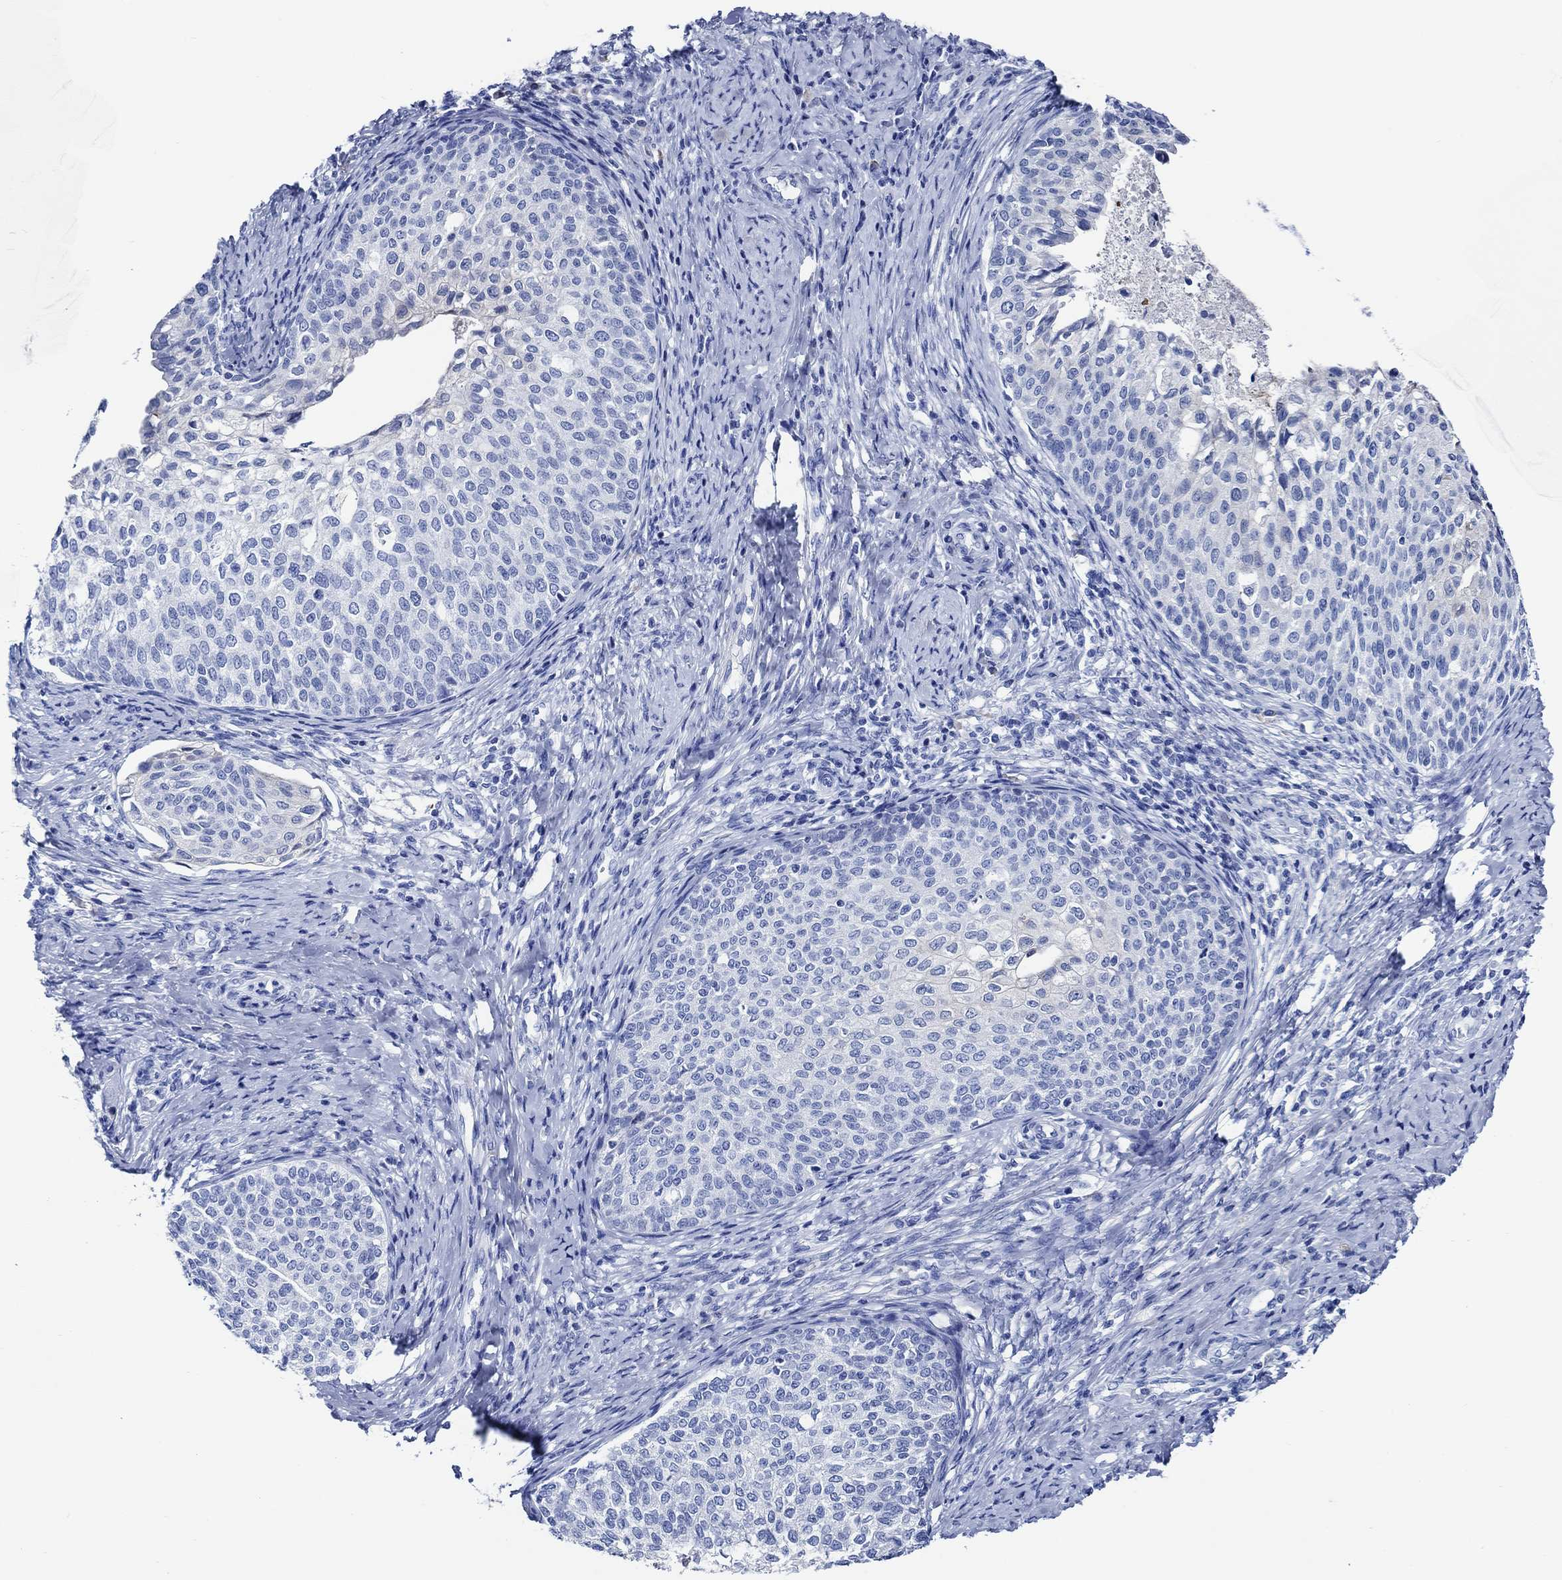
{"staining": {"intensity": "negative", "quantity": "none", "location": "none"}, "tissue": "cervical cancer", "cell_type": "Tumor cells", "image_type": "cancer", "snomed": [{"axis": "morphology", "description": "Squamous cell carcinoma, NOS"}, {"axis": "topography", "description": "Cervix"}], "caption": "This is an IHC histopathology image of human cervical cancer (squamous cell carcinoma). There is no staining in tumor cells.", "gene": "WDR62", "patient": {"sex": "female", "age": 51}}